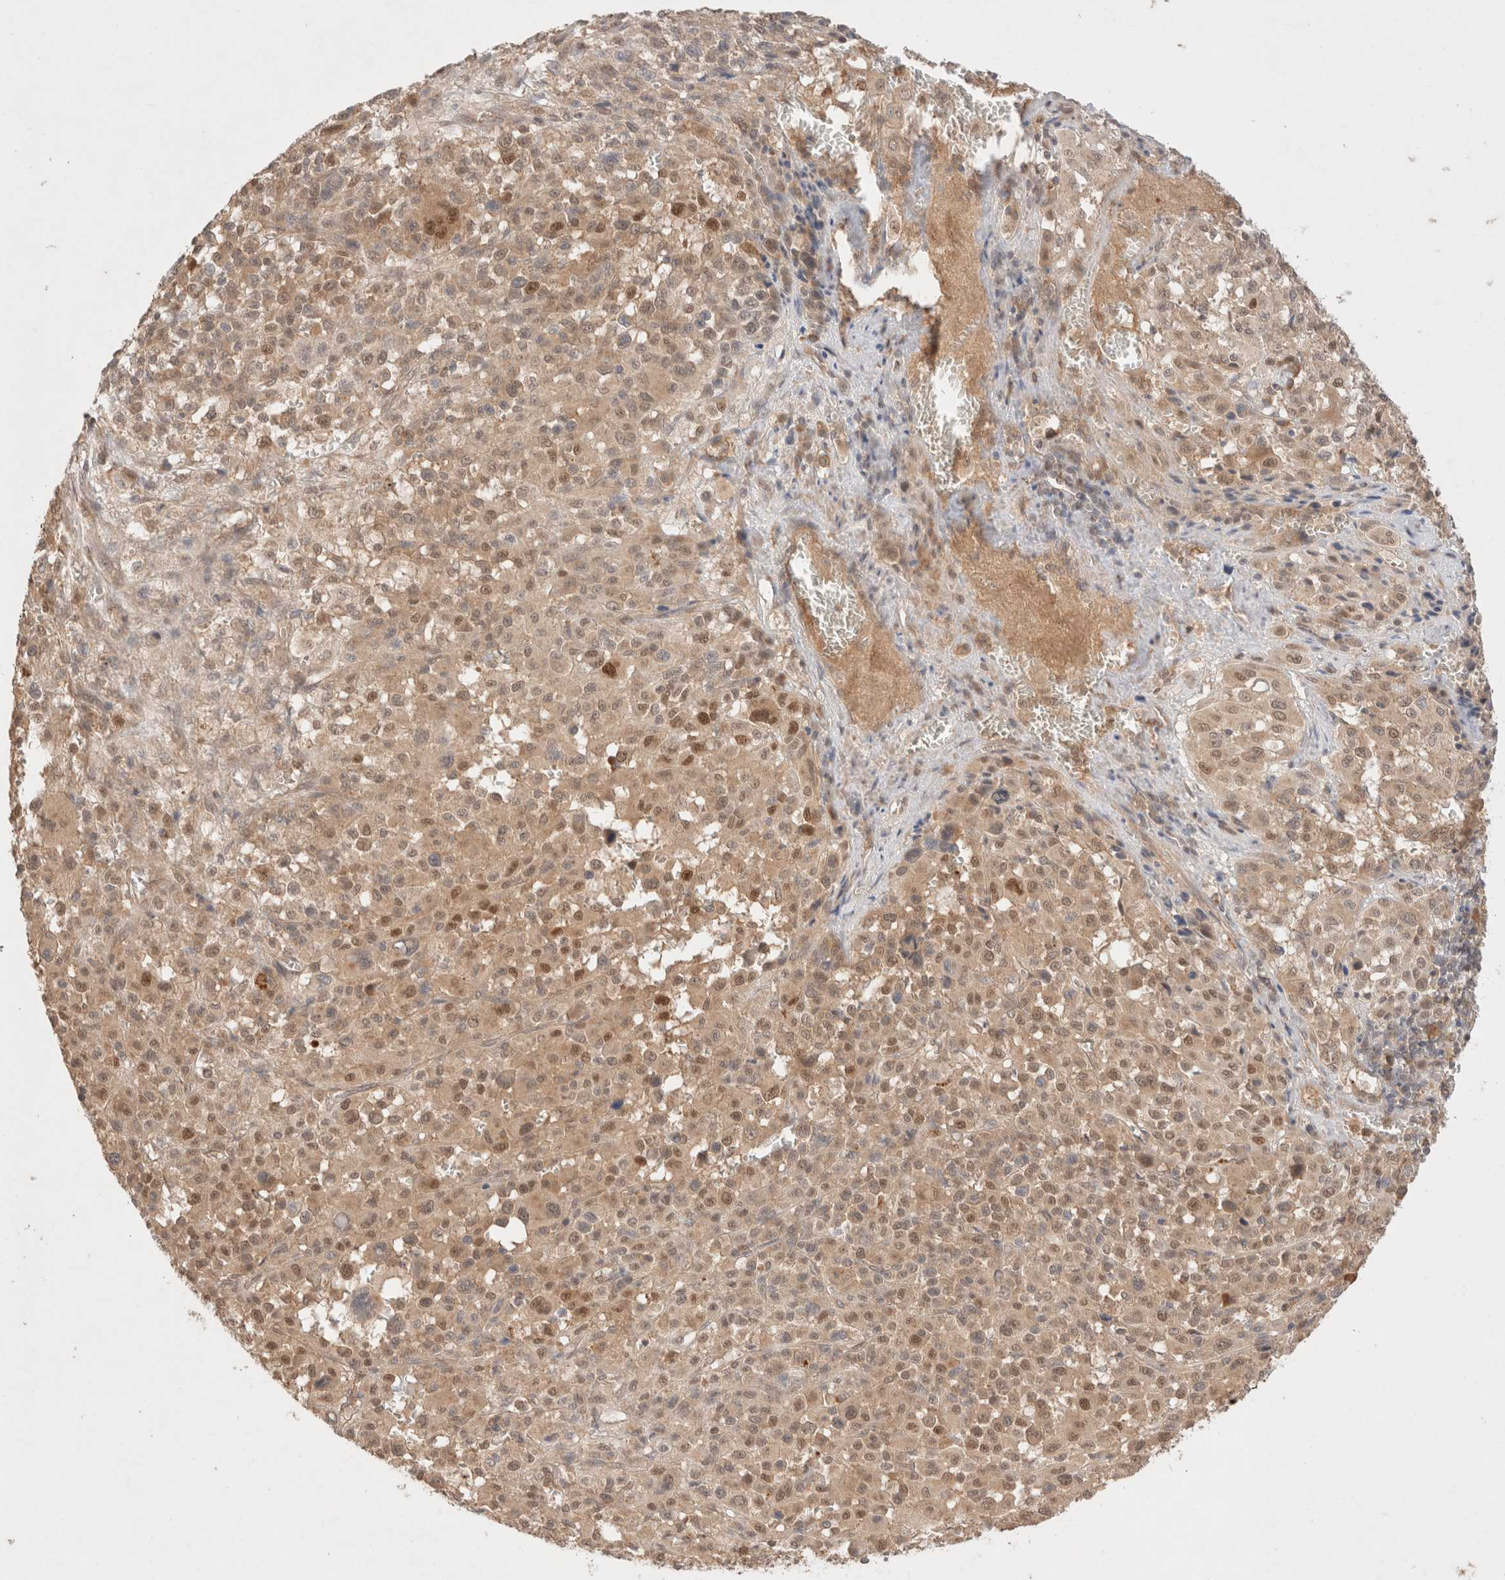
{"staining": {"intensity": "weak", "quantity": ">75%", "location": "cytoplasmic/membranous,nuclear"}, "tissue": "melanoma", "cell_type": "Tumor cells", "image_type": "cancer", "snomed": [{"axis": "morphology", "description": "Malignant melanoma, Metastatic site"}, {"axis": "topography", "description": "Skin"}], "caption": "Weak cytoplasmic/membranous and nuclear expression for a protein is seen in about >75% of tumor cells of malignant melanoma (metastatic site) using immunohistochemistry (IHC).", "gene": "CARNMT1", "patient": {"sex": "female", "age": 74}}